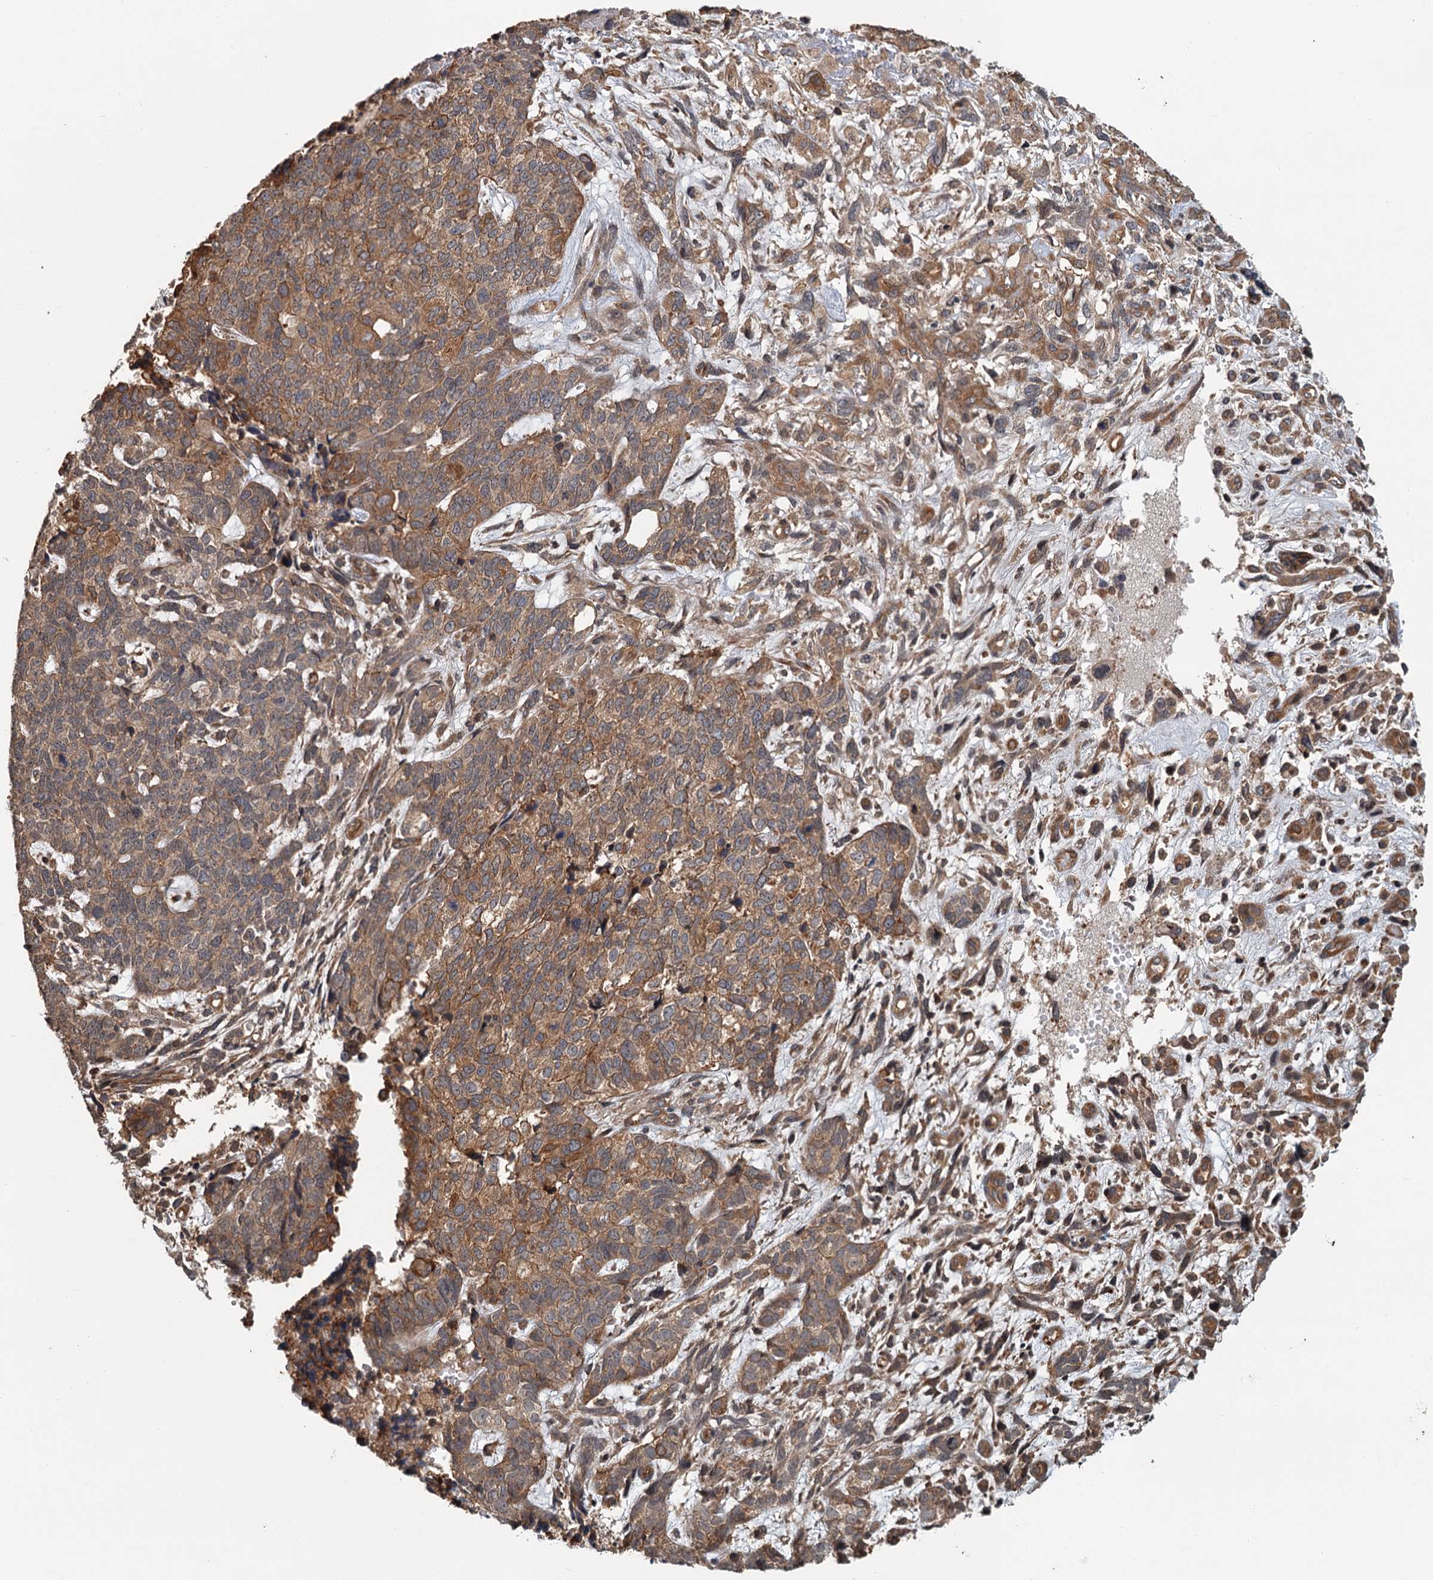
{"staining": {"intensity": "moderate", "quantity": ">75%", "location": "cytoplasmic/membranous"}, "tissue": "cervical cancer", "cell_type": "Tumor cells", "image_type": "cancer", "snomed": [{"axis": "morphology", "description": "Squamous cell carcinoma, NOS"}, {"axis": "topography", "description": "Cervix"}], "caption": "Brown immunohistochemical staining in cervical cancer reveals moderate cytoplasmic/membranous expression in approximately >75% of tumor cells.", "gene": "ZNF527", "patient": {"sex": "female", "age": 63}}